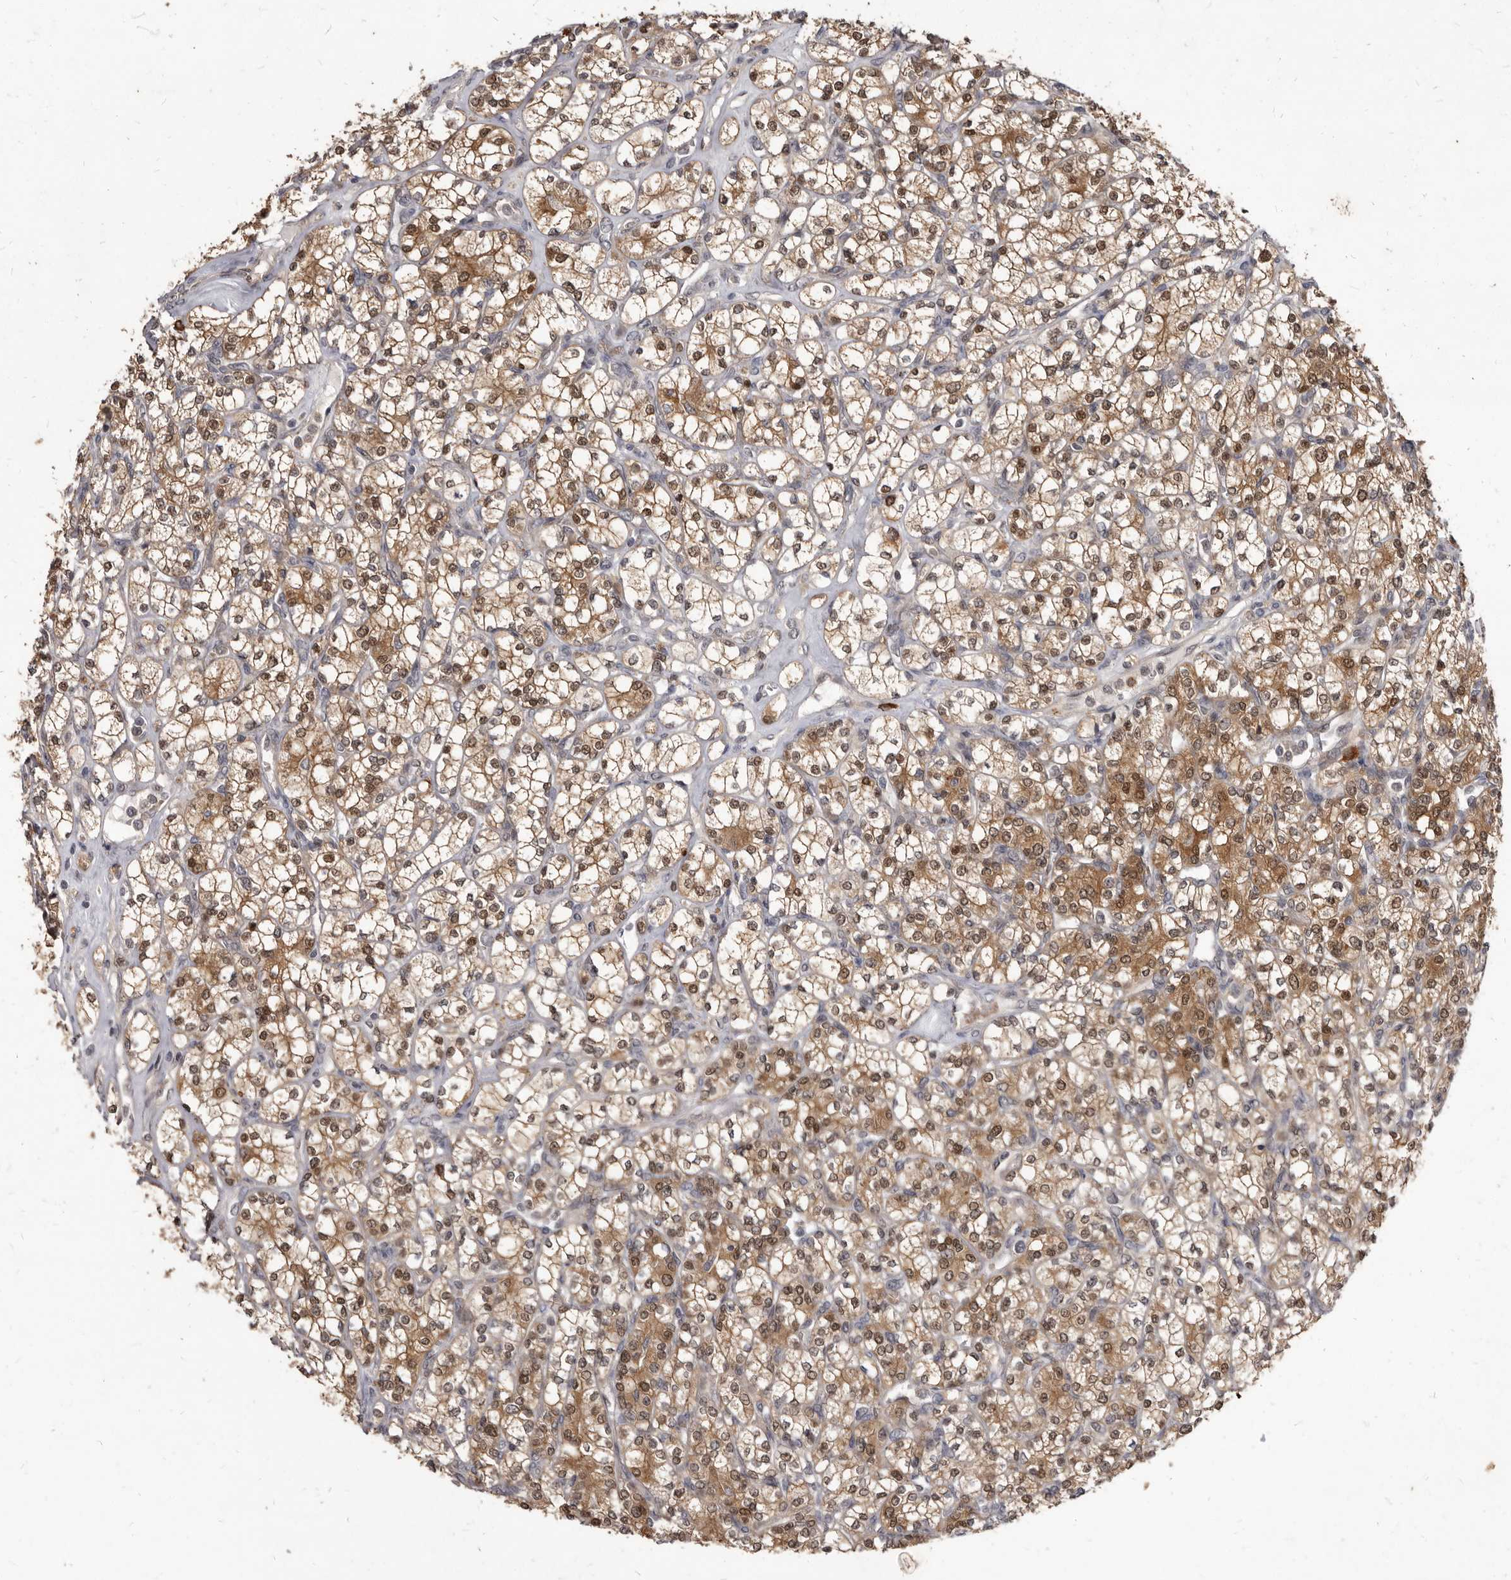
{"staining": {"intensity": "moderate", "quantity": ">75%", "location": "cytoplasmic/membranous,nuclear"}, "tissue": "renal cancer", "cell_type": "Tumor cells", "image_type": "cancer", "snomed": [{"axis": "morphology", "description": "Adenocarcinoma, NOS"}, {"axis": "topography", "description": "Kidney"}], "caption": "Immunohistochemical staining of renal cancer (adenocarcinoma) reveals medium levels of moderate cytoplasmic/membranous and nuclear expression in about >75% of tumor cells.", "gene": "ACLY", "patient": {"sex": "male", "age": 77}}